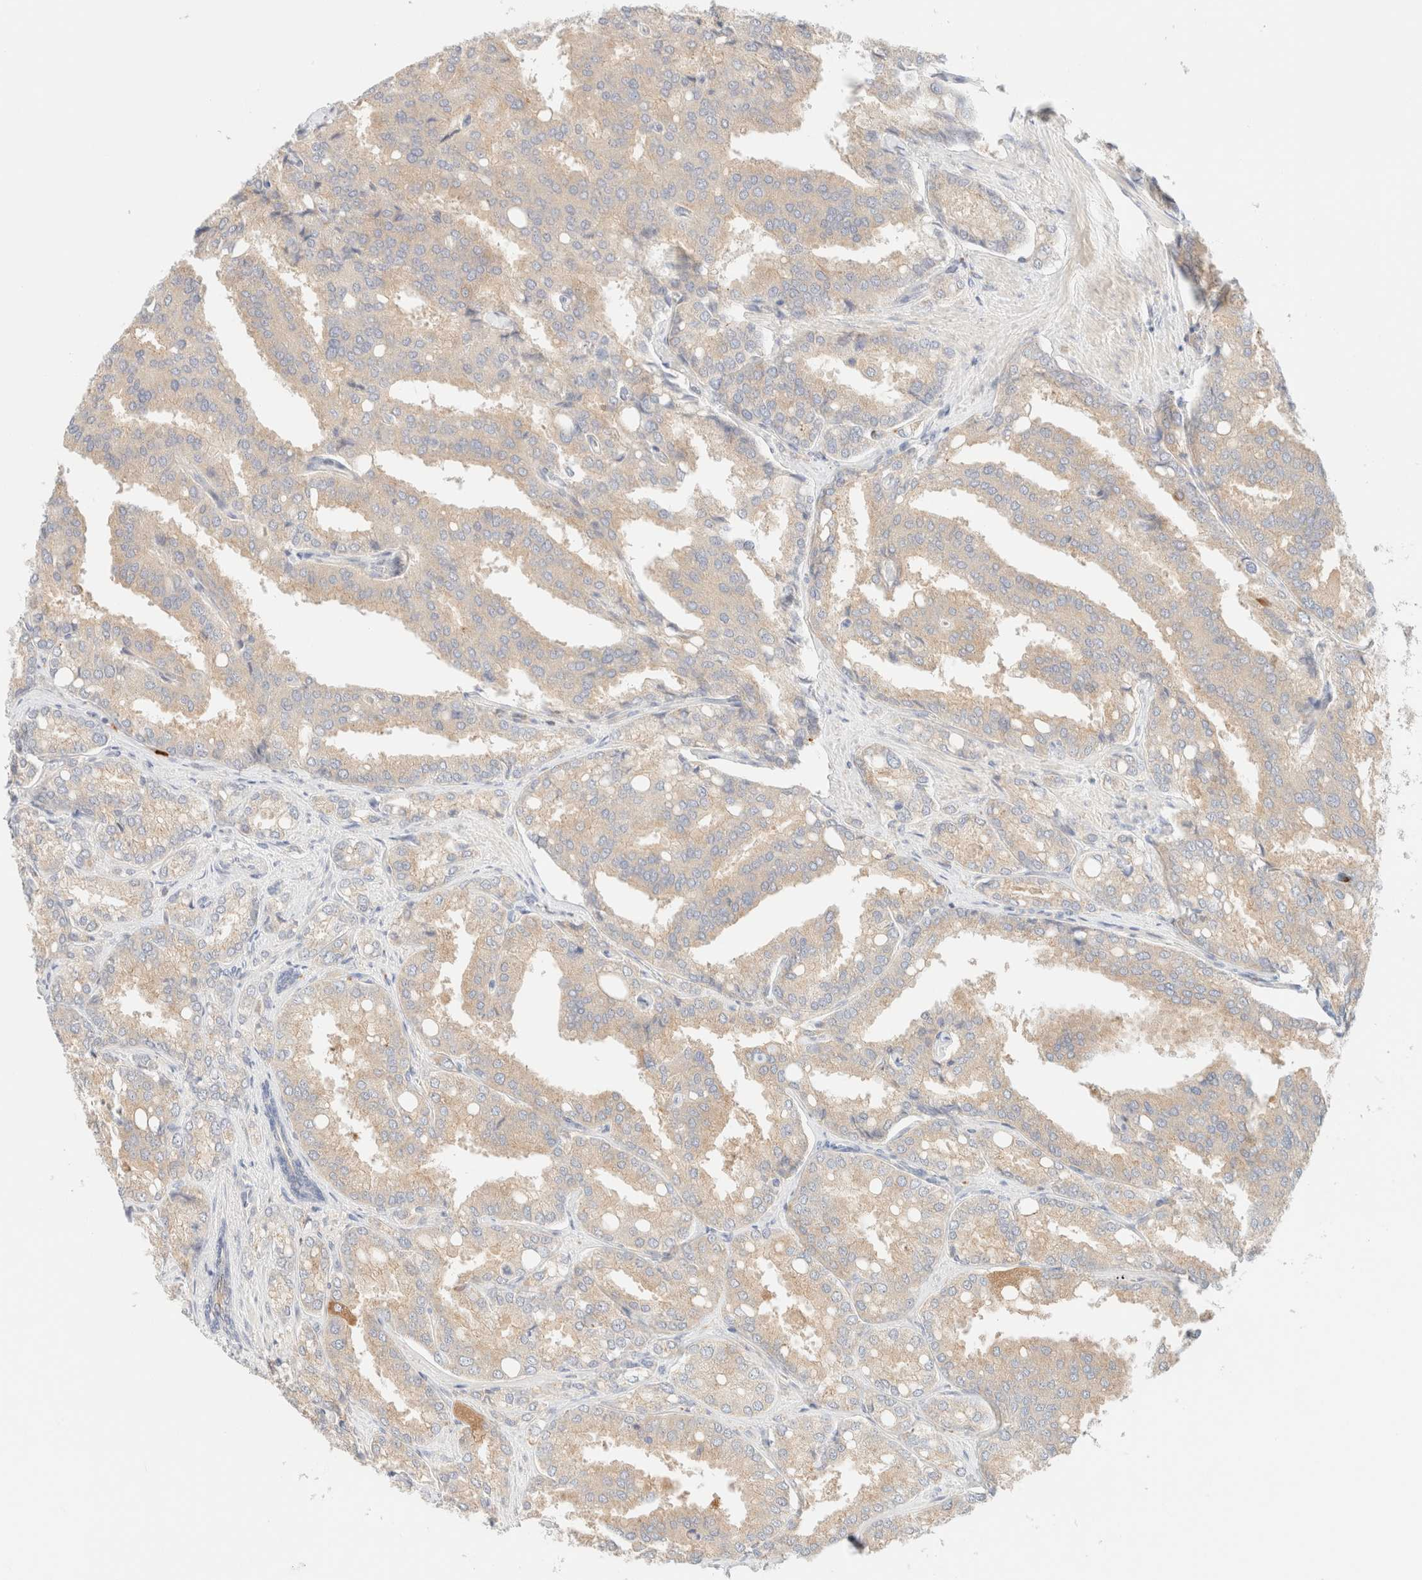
{"staining": {"intensity": "weak", "quantity": "25%-75%", "location": "cytoplasmic/membranous"}, "tissue": "prostate cancer", "cell_type": "Tumor cells", "image_type": "cancer", "snomed": [{"axis": "morphology", "description": "Adenocarcinoma, High grade"}, {"axis": "topography", "description": "Prostate"}], "caption": "Human prostate high-grade adenocarcinoma stained for a protein (brown) displays weak cytoplasmic/membranous positive expression in approximately 25%-75% of tumor cells.", "gene": "SGSM2", "patient": {"sex": "male", "age": 50}}